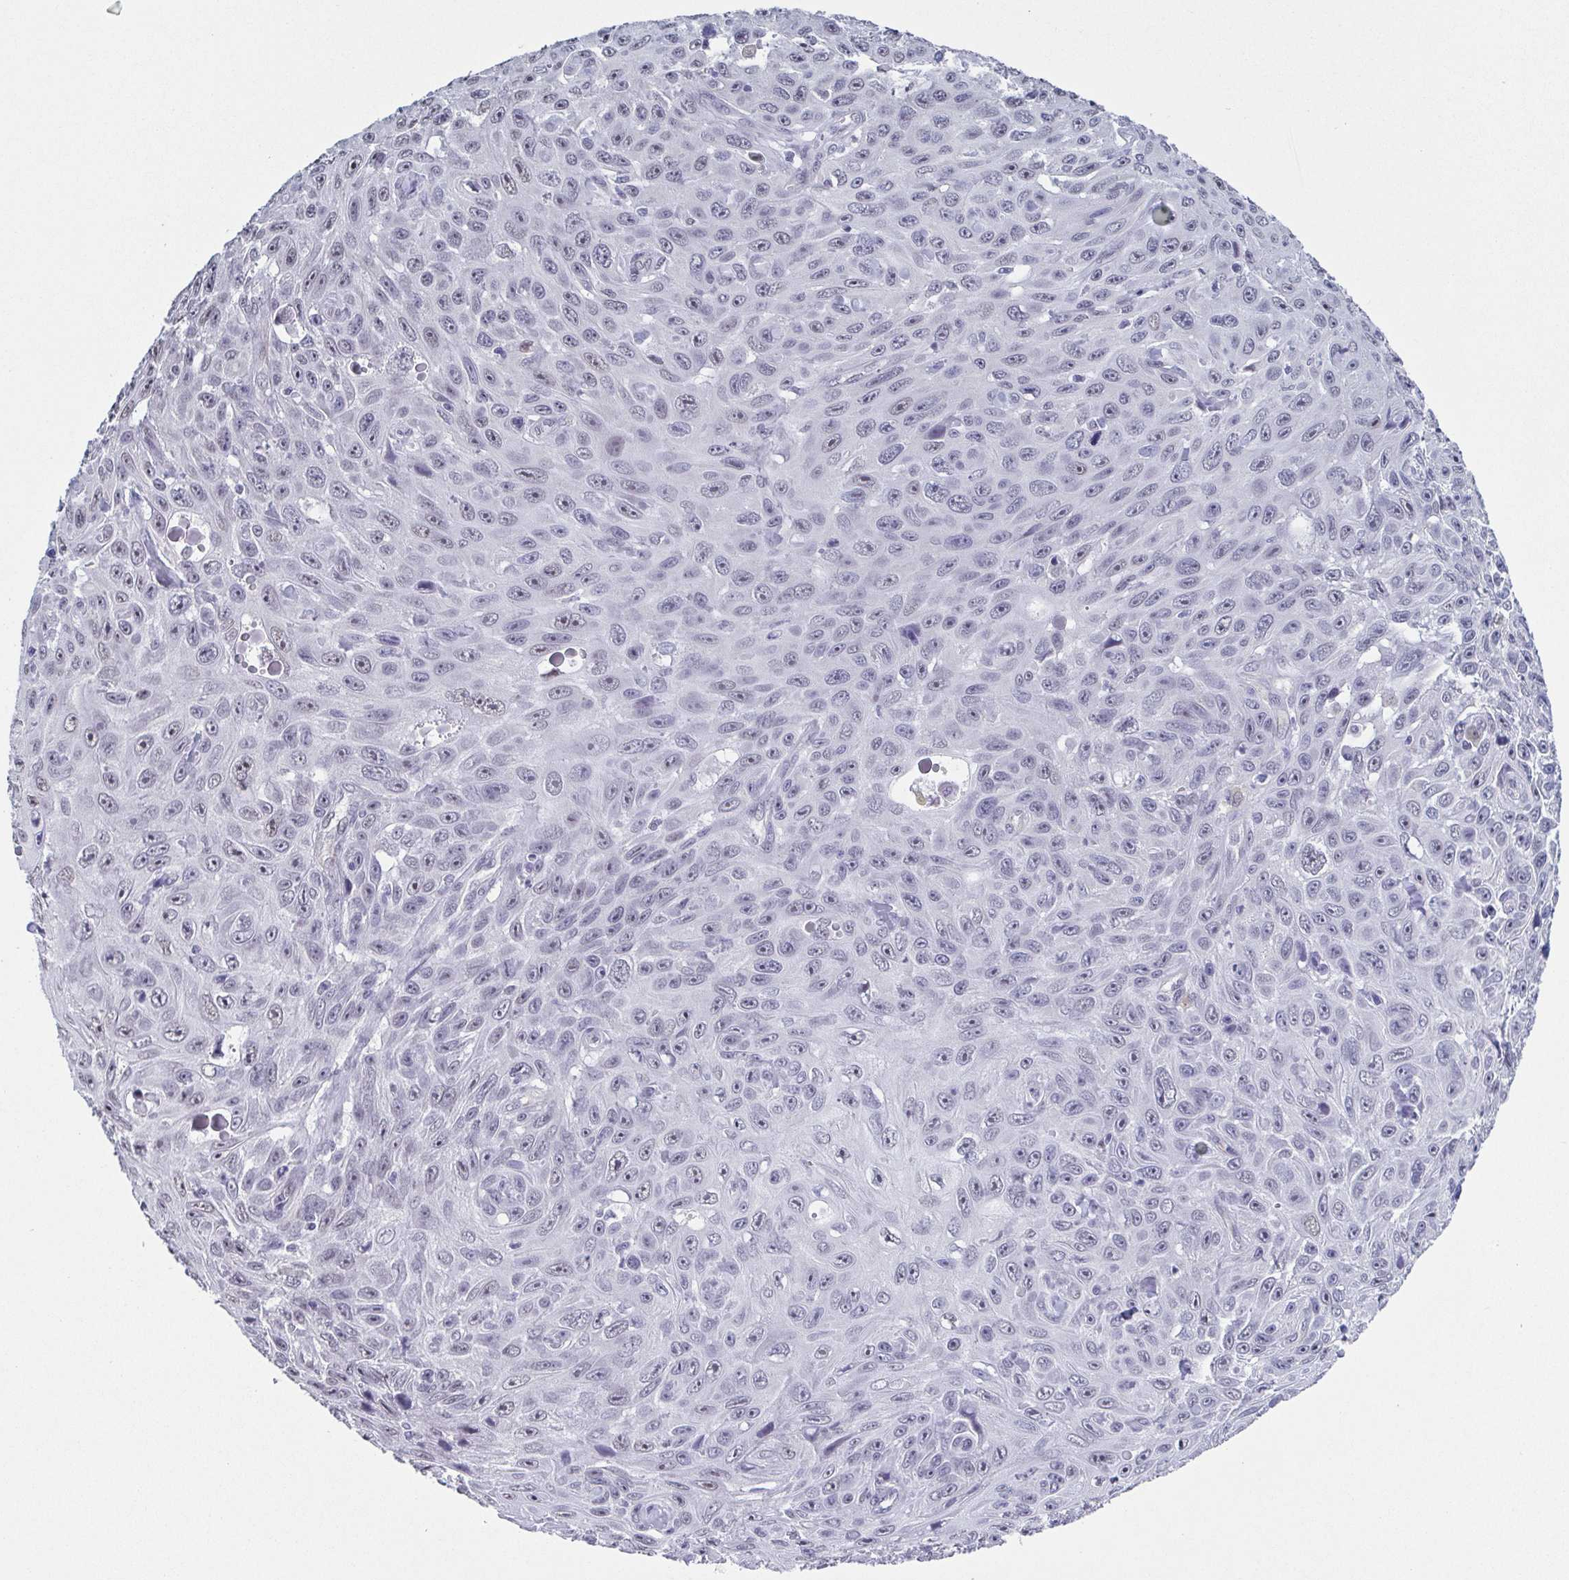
{"staining": {"intensity": "negative", "quantity": "none", "location": "none"}, "tissue": "skin cancer", "cell_type": "Tumor cells", "image_type": "cancer", "snomed": [{"axis": "morphology", "description": "Squamous cell carcinoma, NOS"}, {"axis": "topography", "description": "Skin"}], "caption": "This is an immunohistochemistry micrograph of squamous cell carcinoma (skin). There is no staining in tumor cells.", "gene": "TMEM92", "patient": {"sex": "male", "age": 82}}